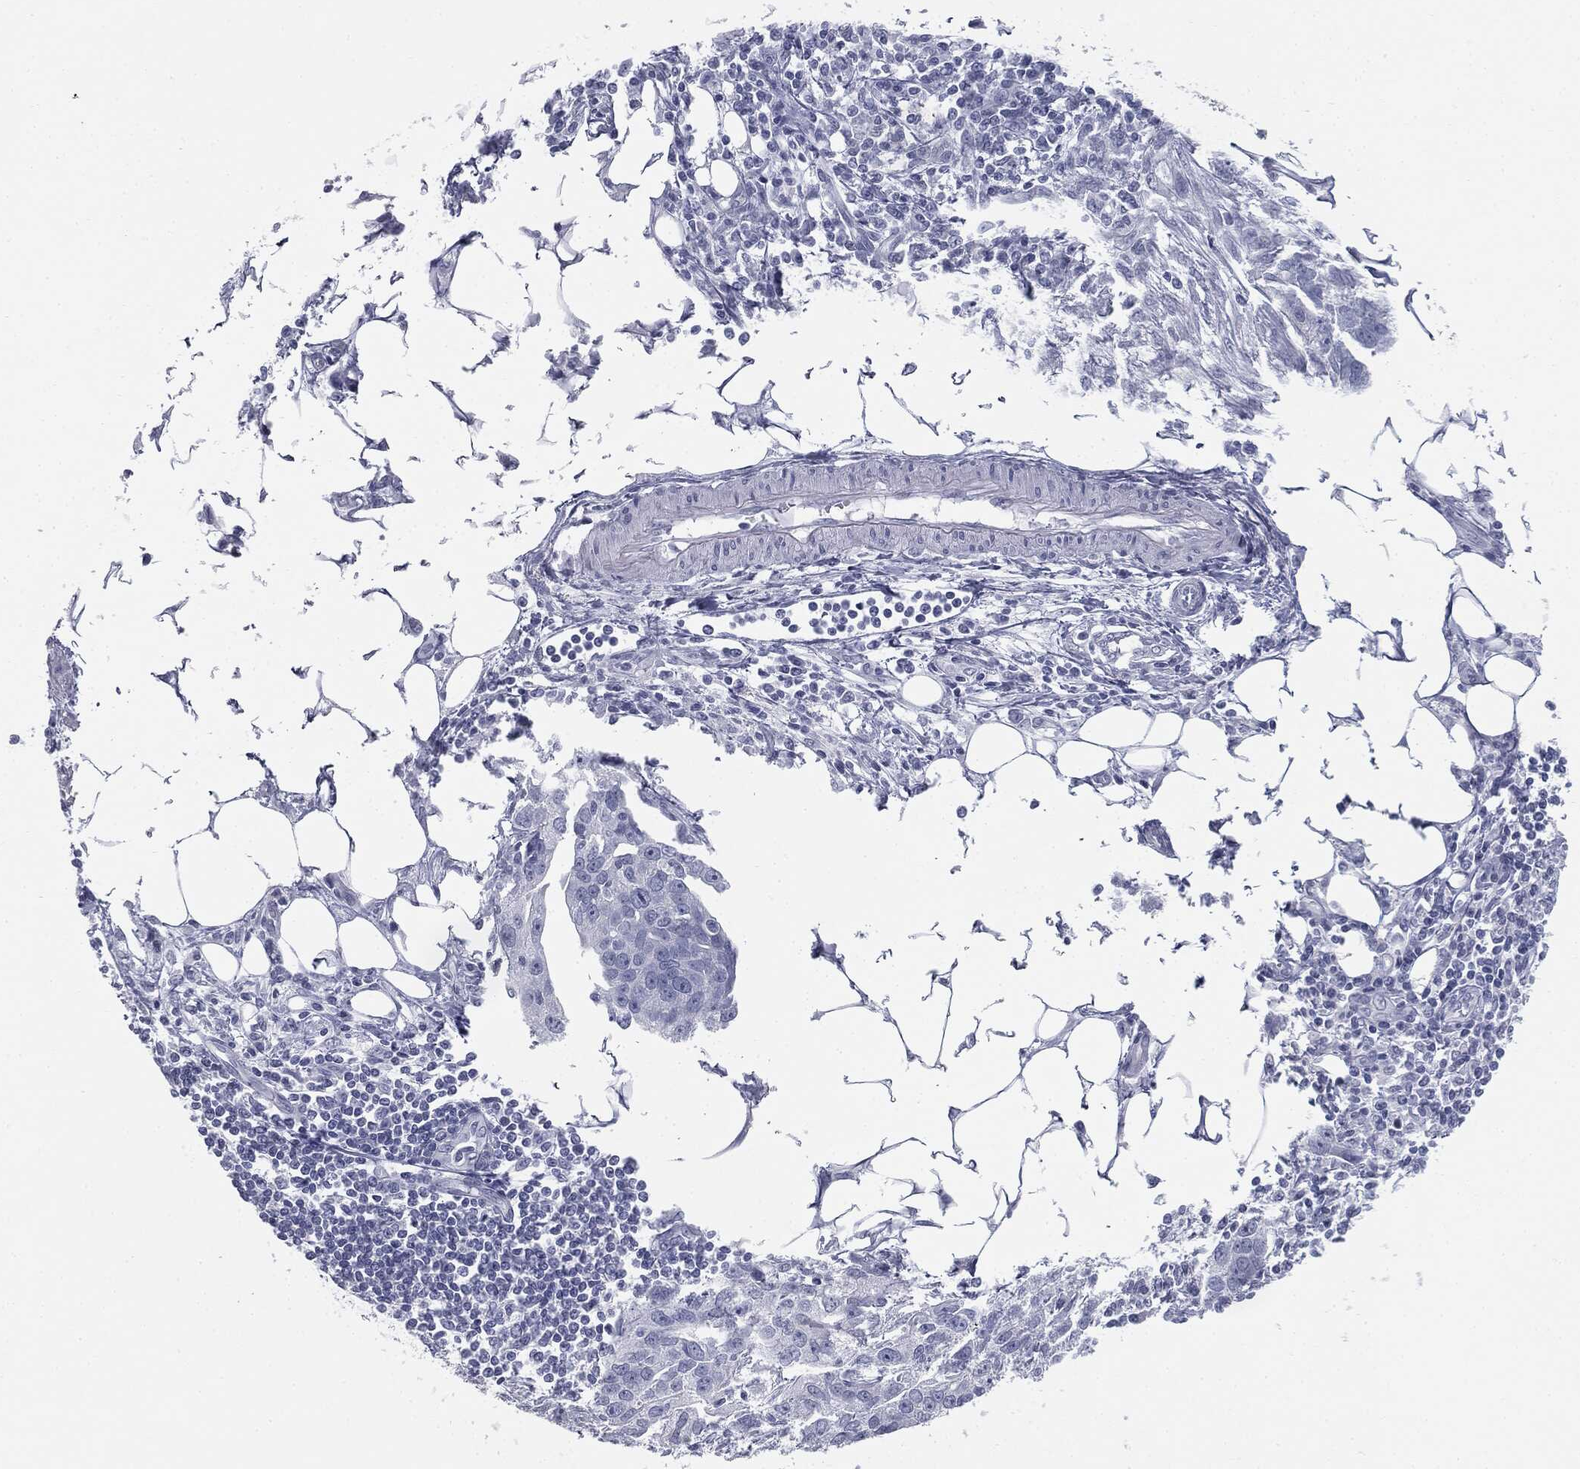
{"staining": {"intensity": "negative", "quantity": "none", "location": "none"}, "tissue": "ovarian cancer", "cell_type": "Tumor cells", "image_type": "cancer", "snomed": [{"axis": "morphology", "description": "Carcinoma, endometroid"}, {"axis": "morphology", "description": "Cystadenocarcinoma, serous, NOS"}, {"axis": "topography", "description": "Ovary"}], "caption": "This is an IHC photomicrograph of human ovarian cancer. There is no positivity in tumor cells.", "gene": "TPO", "patient": {"sex": "female", "age": 45}}